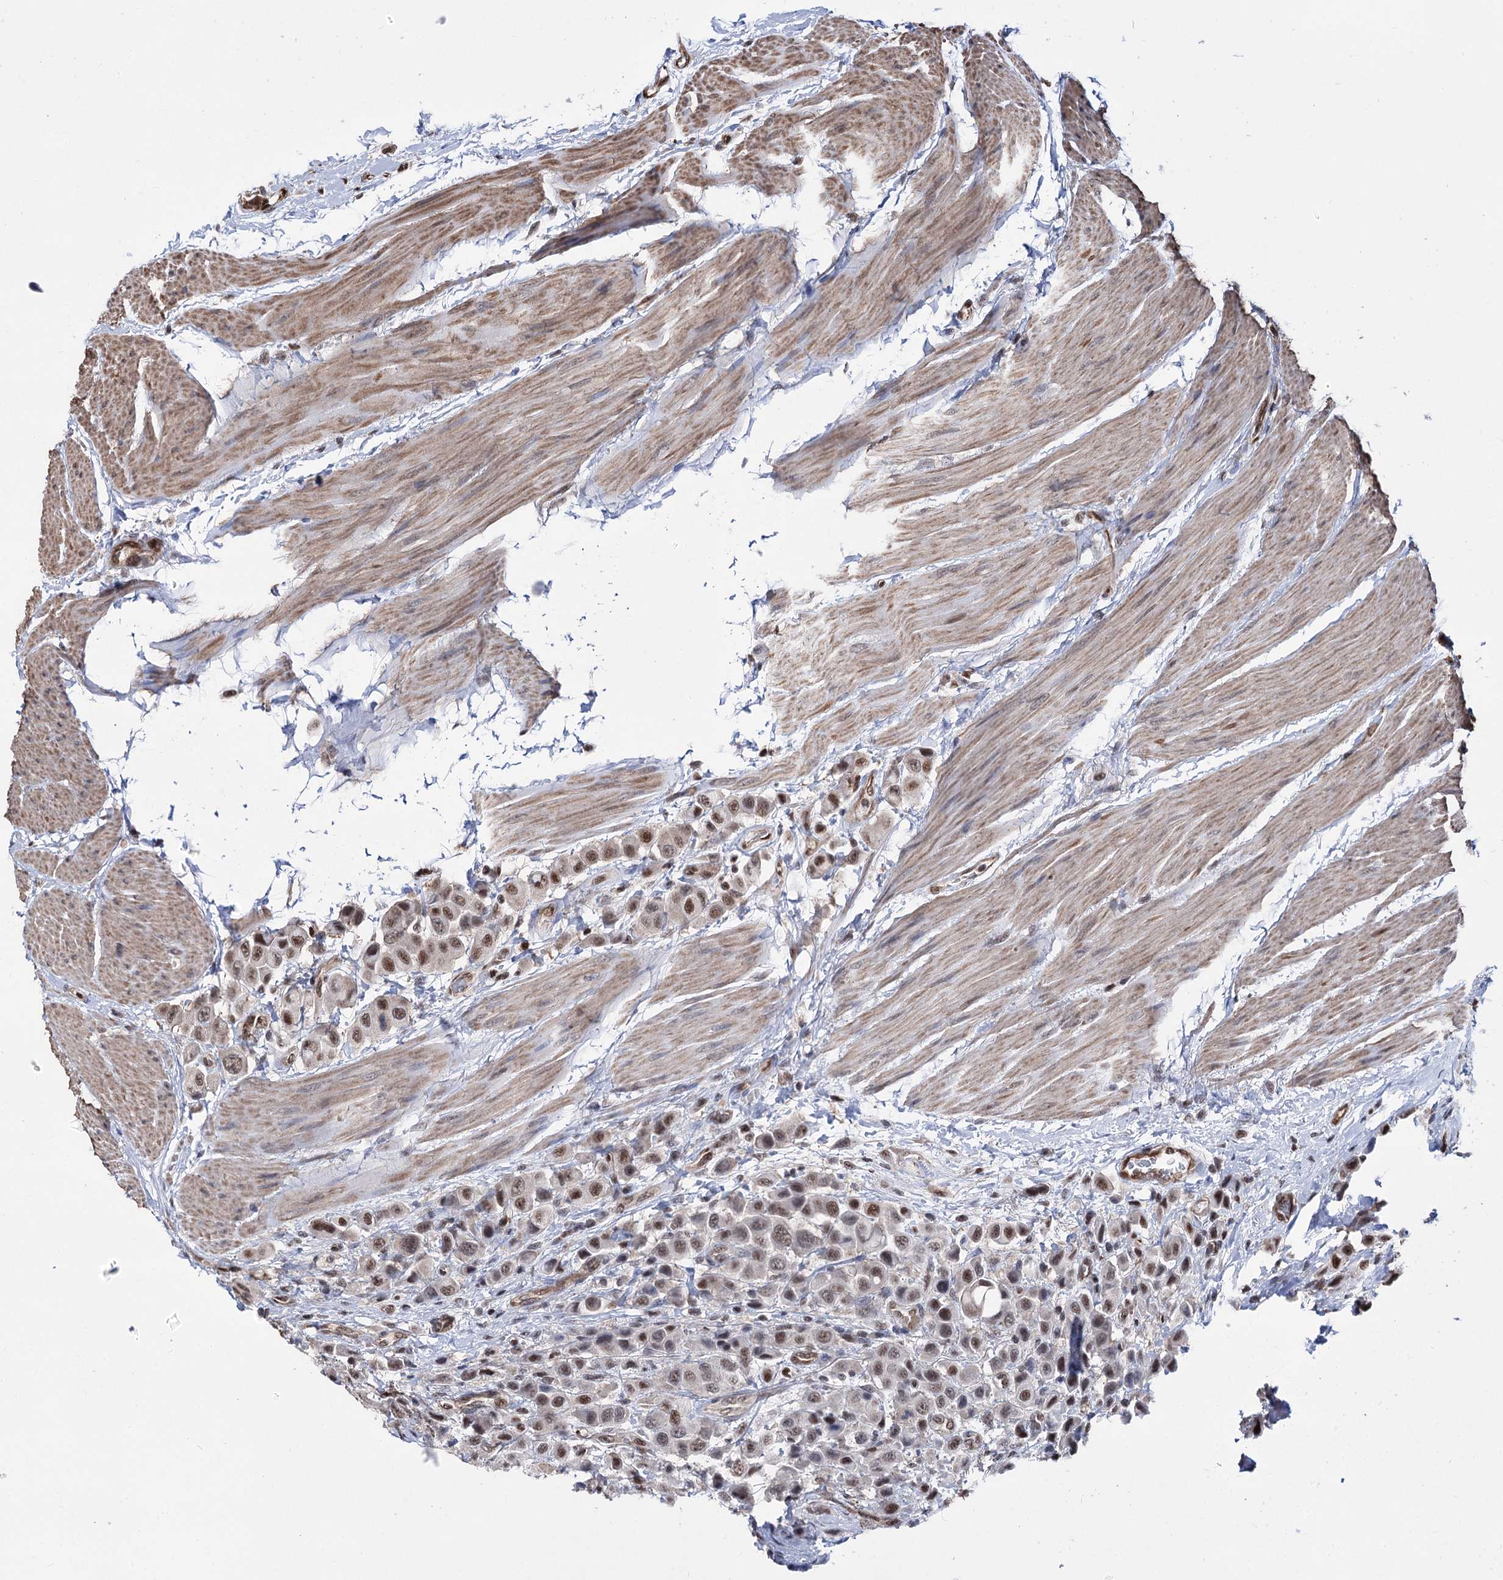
{"staining": {"intensity": "moderate", "quantity": ">75%", "location": "nuclear"}, "tissue": "urothelial cancer", "cell_type": "Tumor cells", "image_type": "cancer", "snomed": [{"axis": "morphology", "description": "Urothelial carcinoma, High grade"}, {"axis": "topography", "description": "Urinary bladder"}], "caption": "A brown stain labels moderate nuclear expression of a protein in urothelial cancer tumor cells.", "gene": "CHMP7", "patient": {"sex": "male", "age": 50}}